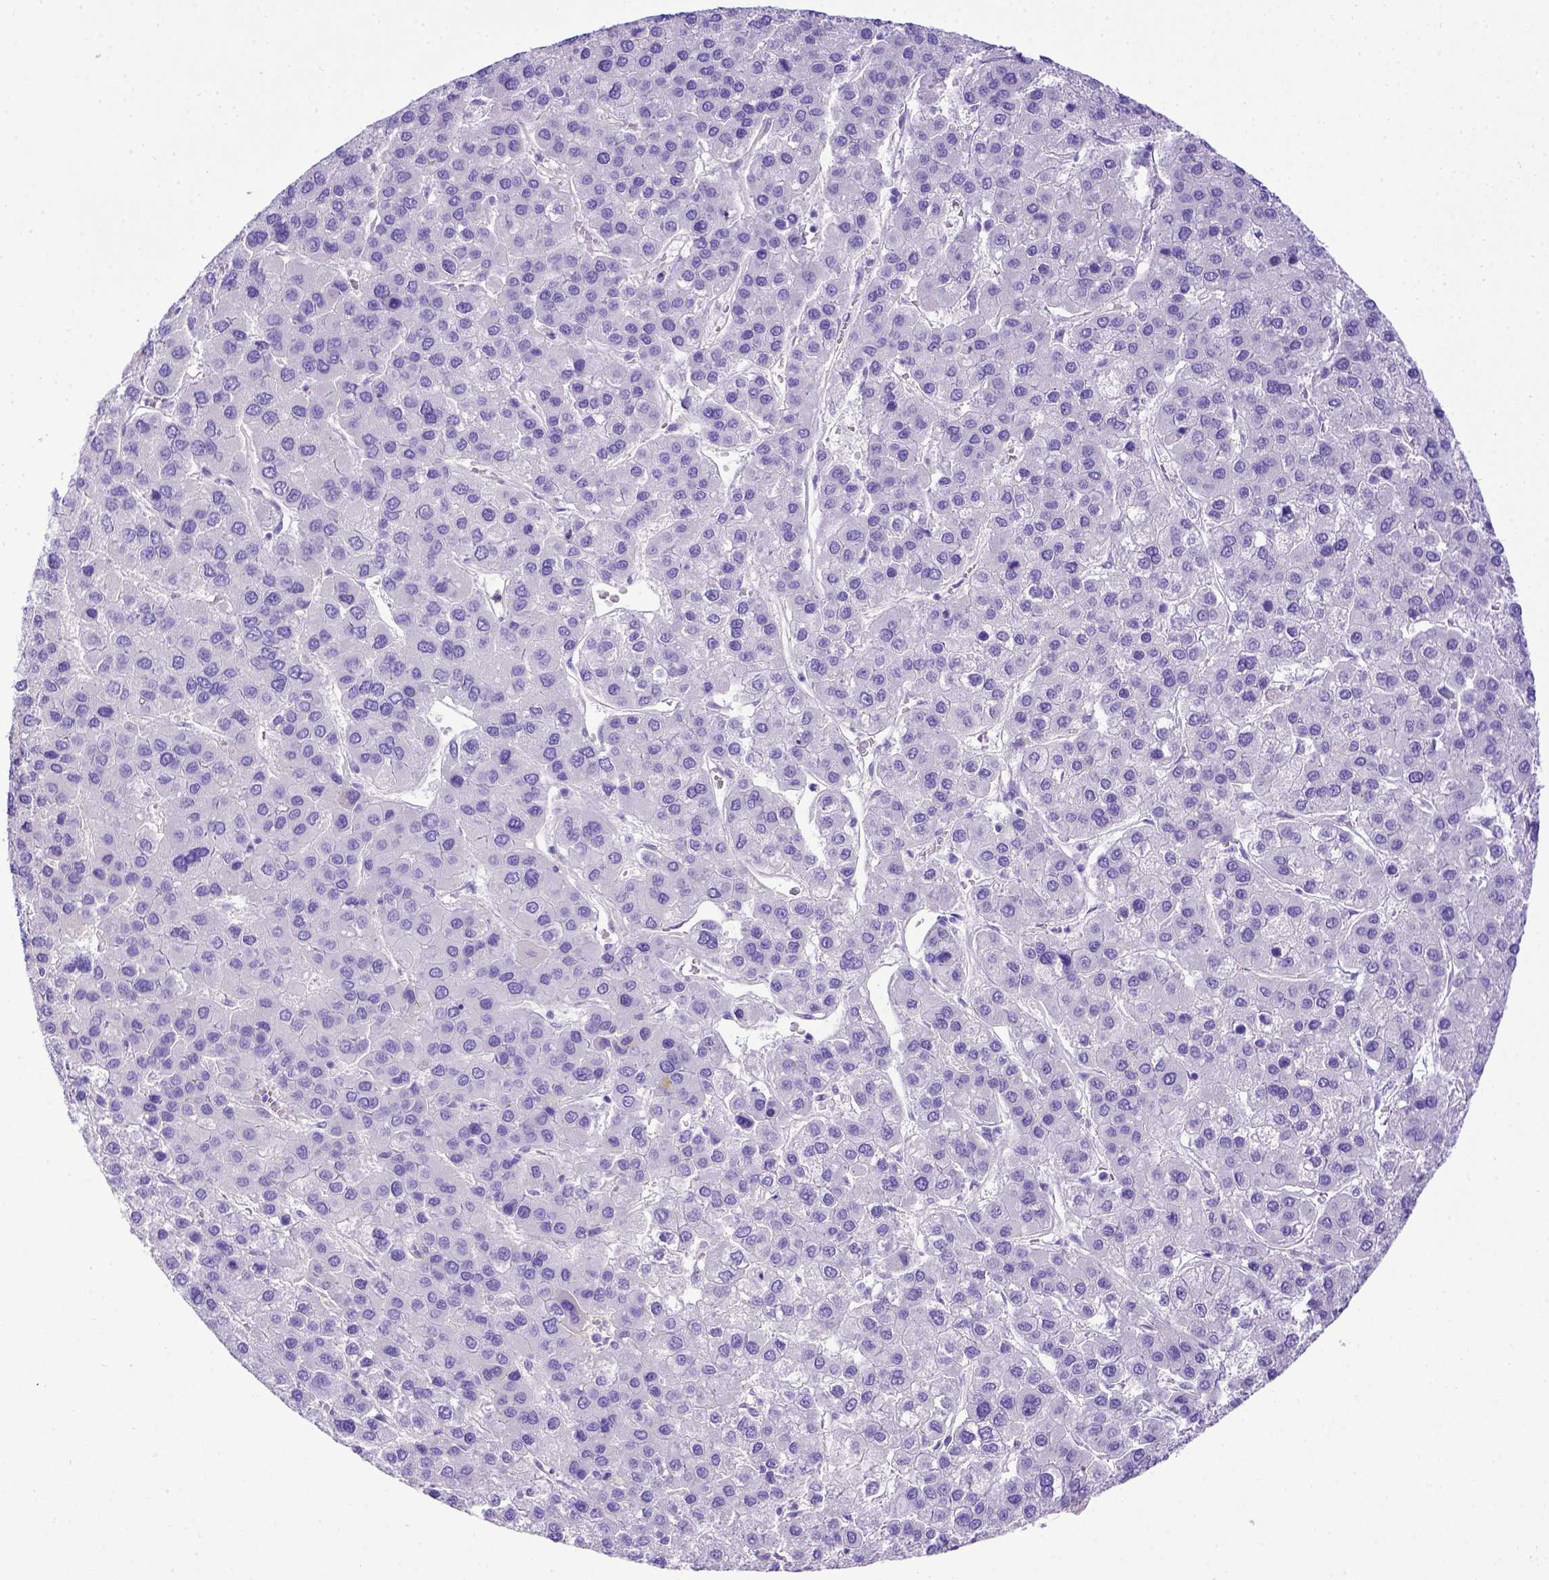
{"staining": {"intensity": "negative", "quantity": "none", "location": "none"}, "tissue": "liver cancer", "cell_type": "Tumor cells", "image_type": "cancer", "snomed": [{"axis": "morphology", "description": "Carcinoma, Hepatocellular, NOS"}, {"axis": "topography", "description": "Liver"}], "caption": "The histopathology image reveals no significant expression in tumor cells of liver hepatocellular carcinoma.", "gene": "LRRC18", "patient": {"sex": "female", "age": 41}}